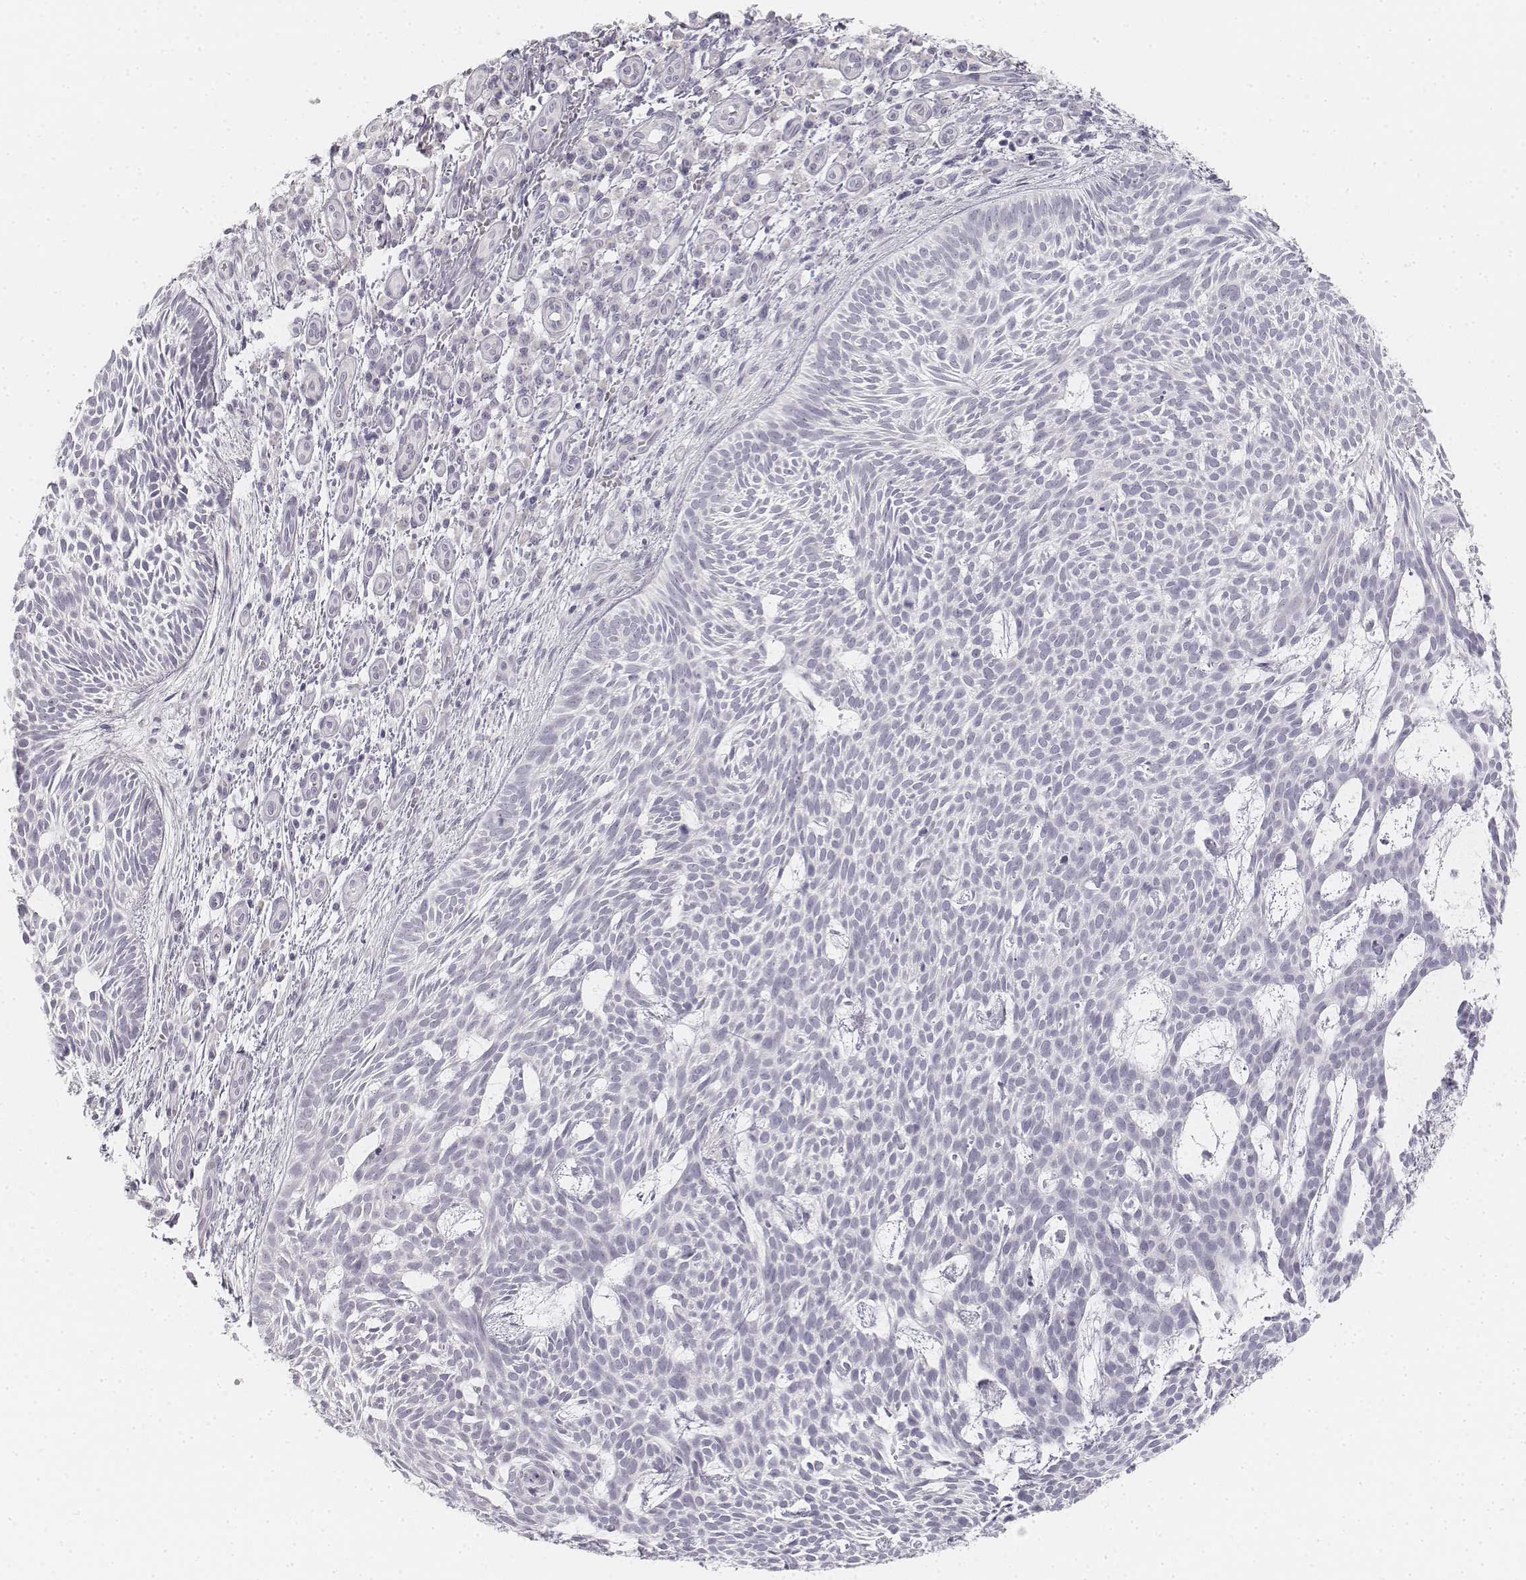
{"staining": {"intensity": "negative", "quantity": "none", "location": "none"}, "tissue": "skin cancer", "cell_type": "Tumor cells", "image_type": "cancer", "snomed": [{"axis": "morphology", "description": "Basal cell carcinoma"}, {"axis": "topography", "description": "Skin"}], "caption": "Immunohistochemistry (IHC) histopathology image of neoplastic tissue: skin basal cell carcinoma stained with DAB demonstrates no significant protein expression in tumor cells.", "gene": "KRT25", "patient": {"sex": "male", "age": 59}}